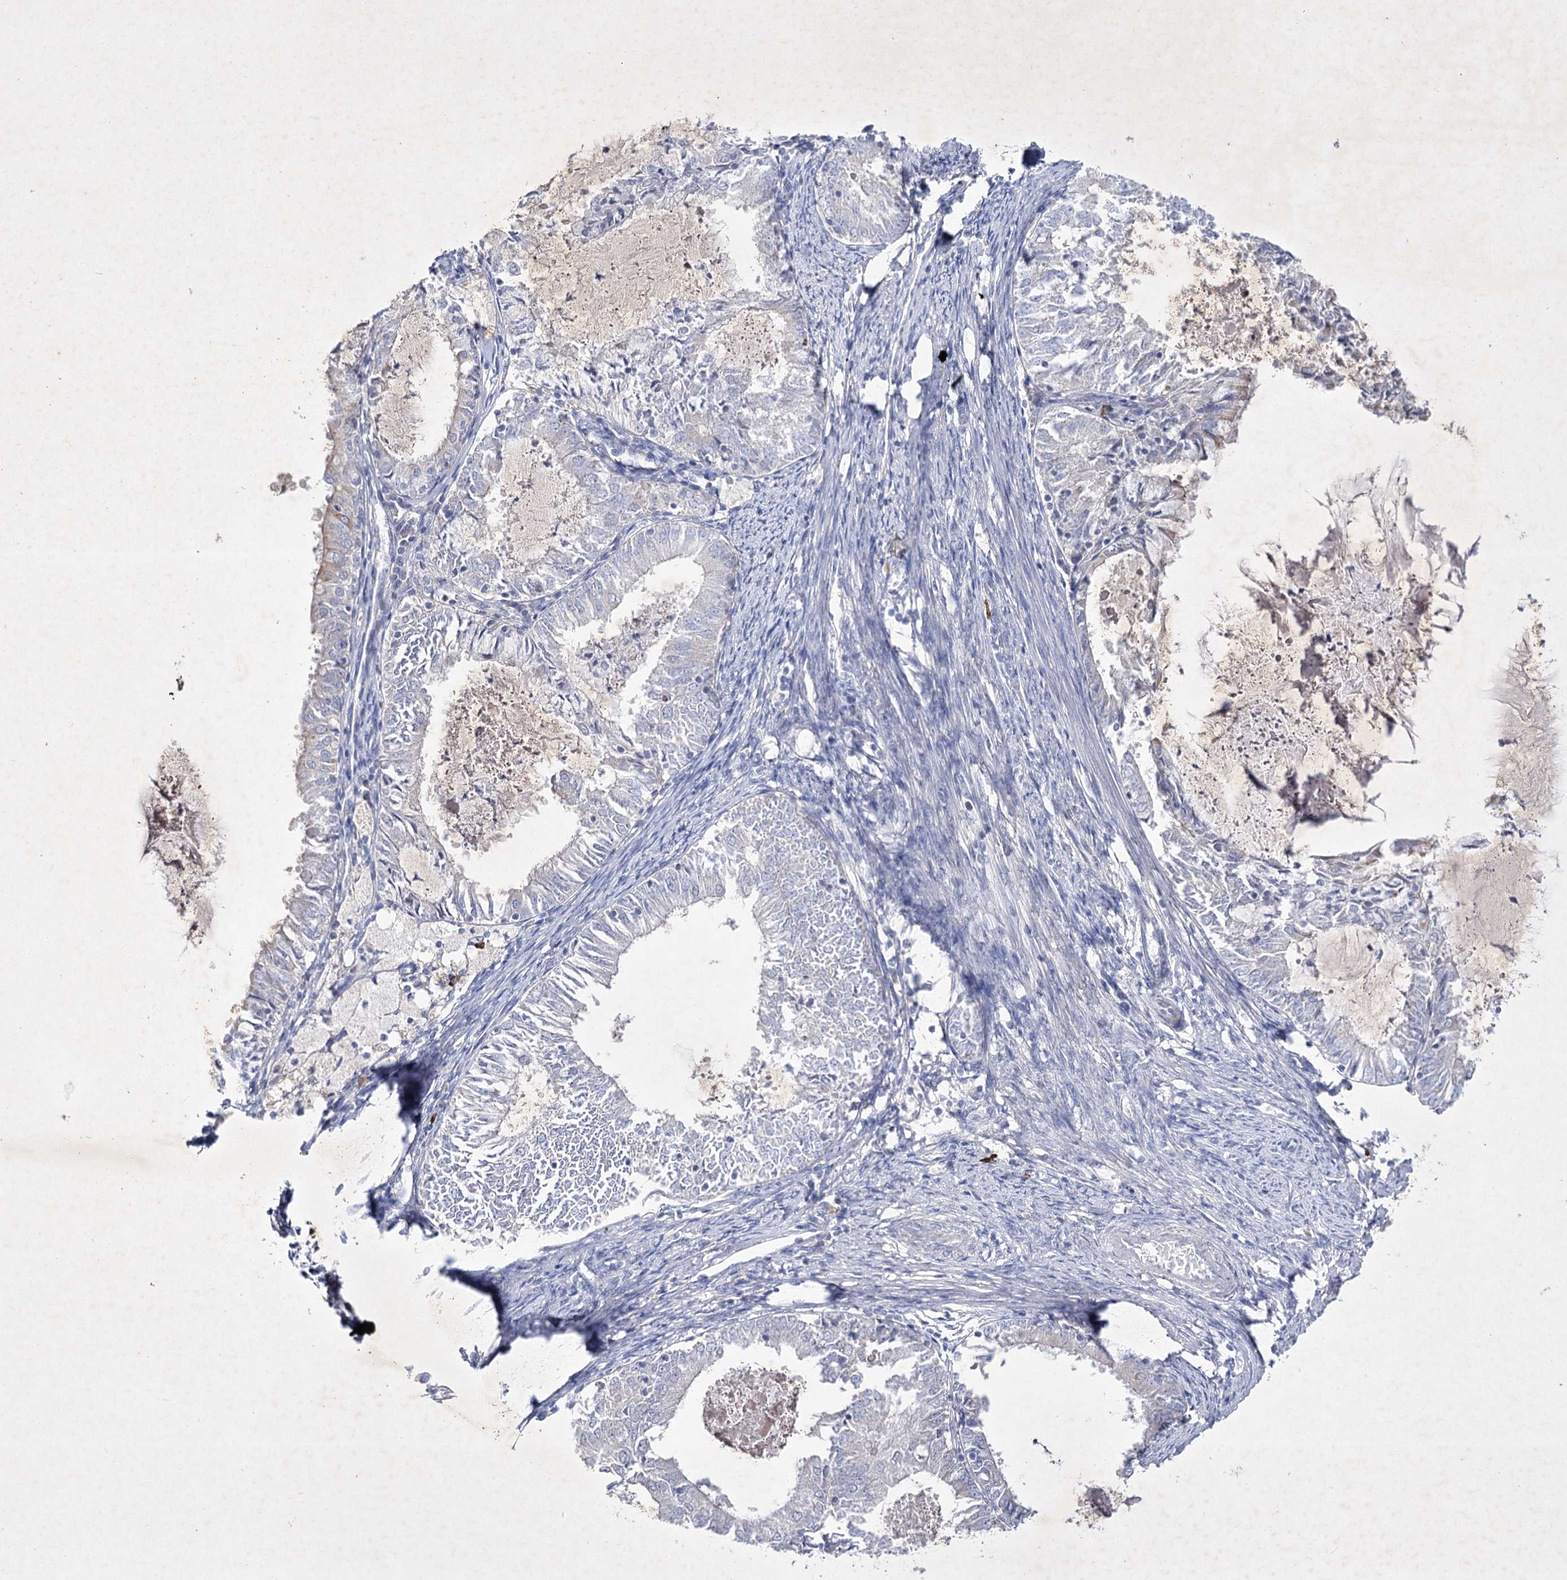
{"staining": {"intensity": "negative", "quantity": "none", "location": "none"}, "tissue": "endometrial cancer", "cell_type": "Tumor cells", "image_type": "cancer", "snomed": [{"axis": "morphology", "description": "Adenocarcinoma, NOS"}, {"axis": "topography", "description": "Endometrium"}], "caption": "Immunohistochemistry (IHC) image of endometrial cancer (adenocarcinoma) stained for a protein (brown), which displays no staining in tumor cells. Brightfield microscopy of immunohistochemistry stained with DAB (brown) and hematoxylin (blue), captured at high magnification.", "gene": "COX15", "patient": {"sex": "female", "age": 57}}